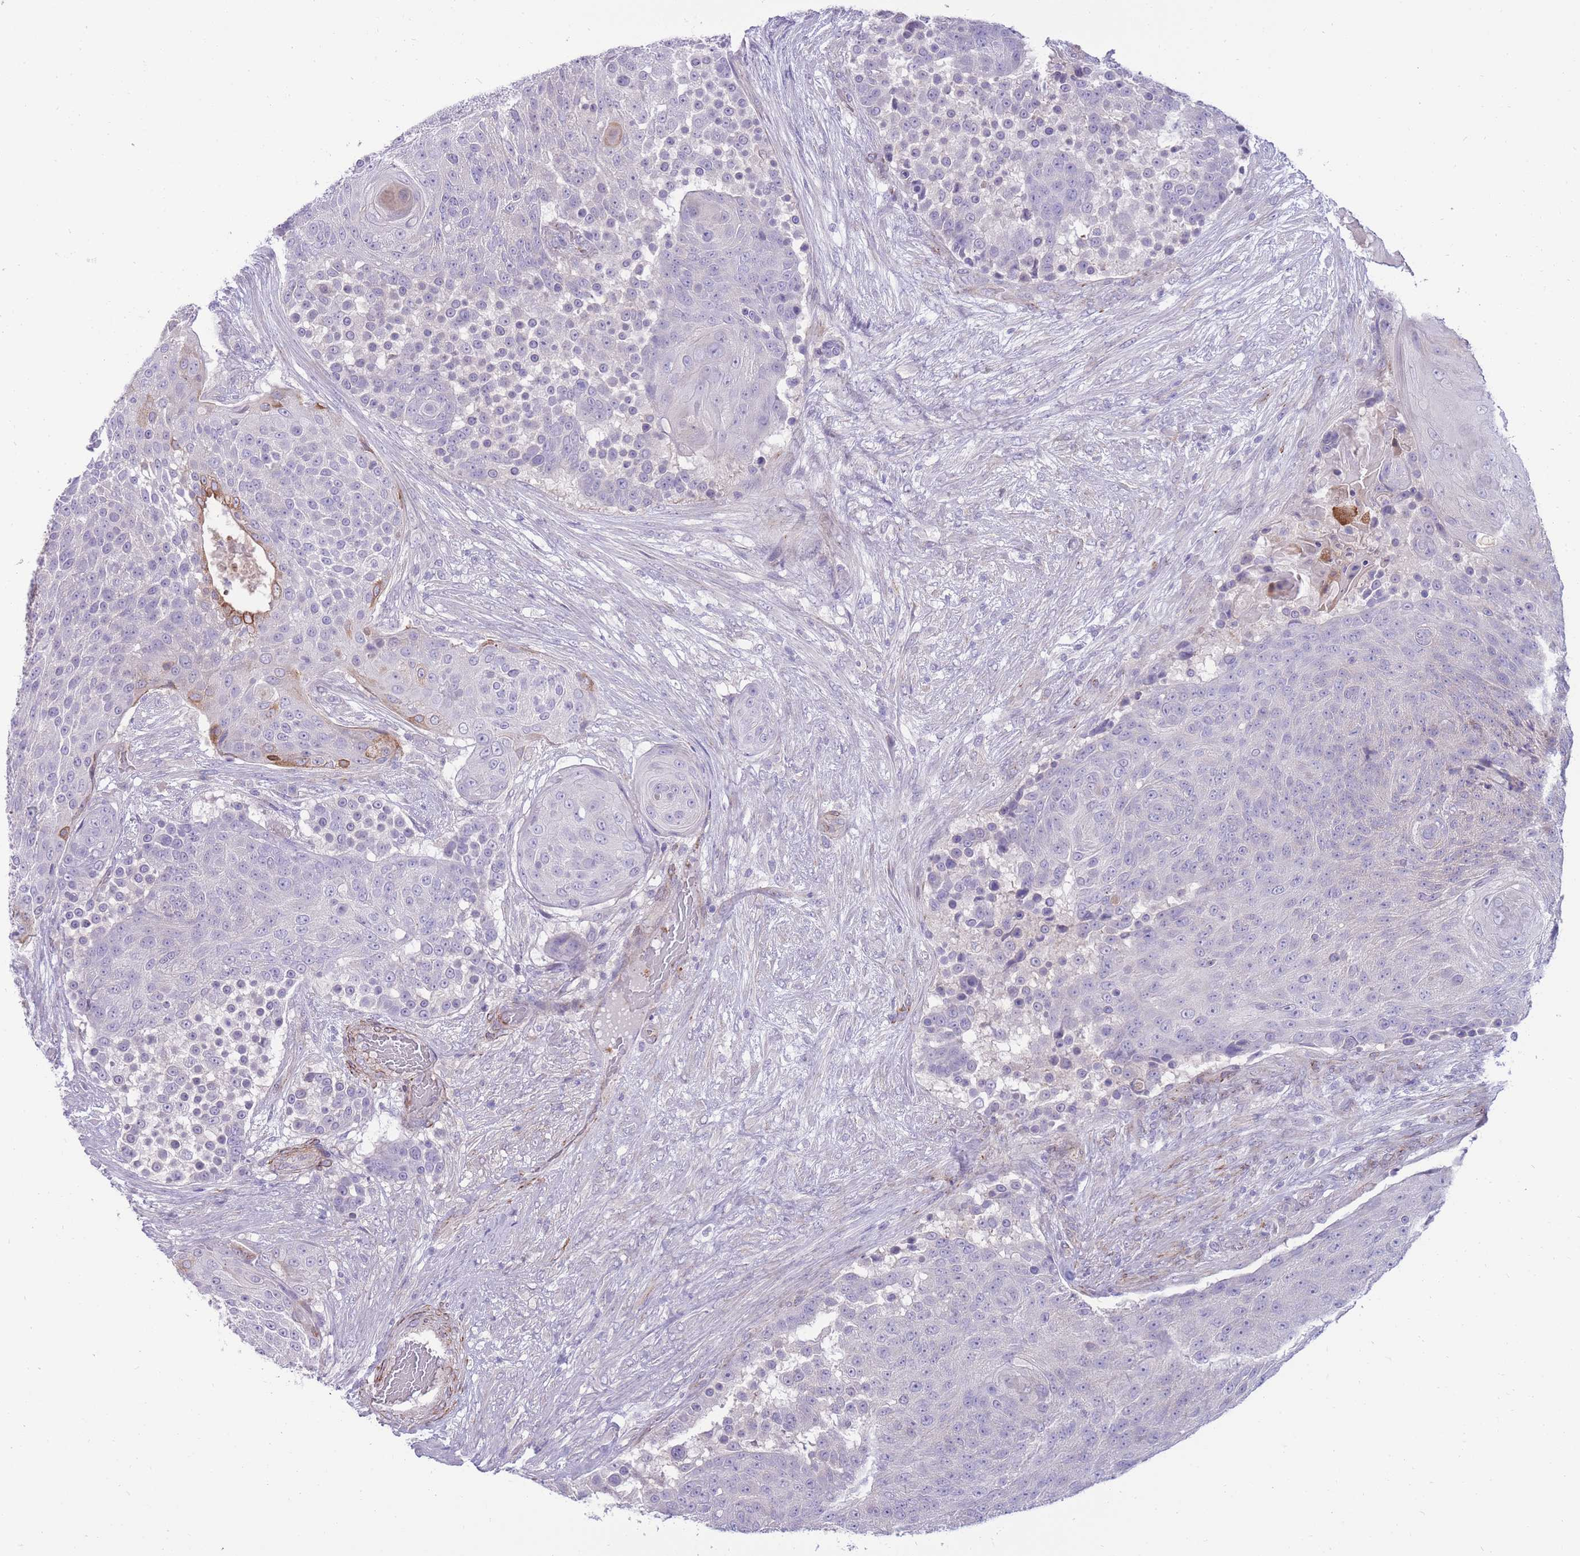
{"staining": {"intensity": "moderate", "quantity": "<25%", "location": "cytoplasmic/membranous"}, "tissue": "urothelial cancer", "cell_type": "Tumor cells", "image_type": "cancer", "snomed": [{"axis": "morphology", "description": "Urothelial carcinoma, High grade"}, {"axis": "topography", "description": "Urinary bladder"}], "caption": "Urothelial cancer stained with a brown dye reveals moderate cytoplasmic/membranous positive expression in about <25% of tumor cells.", "gene": "RGS11", "patient": {"sex": "female", "age": 63}}